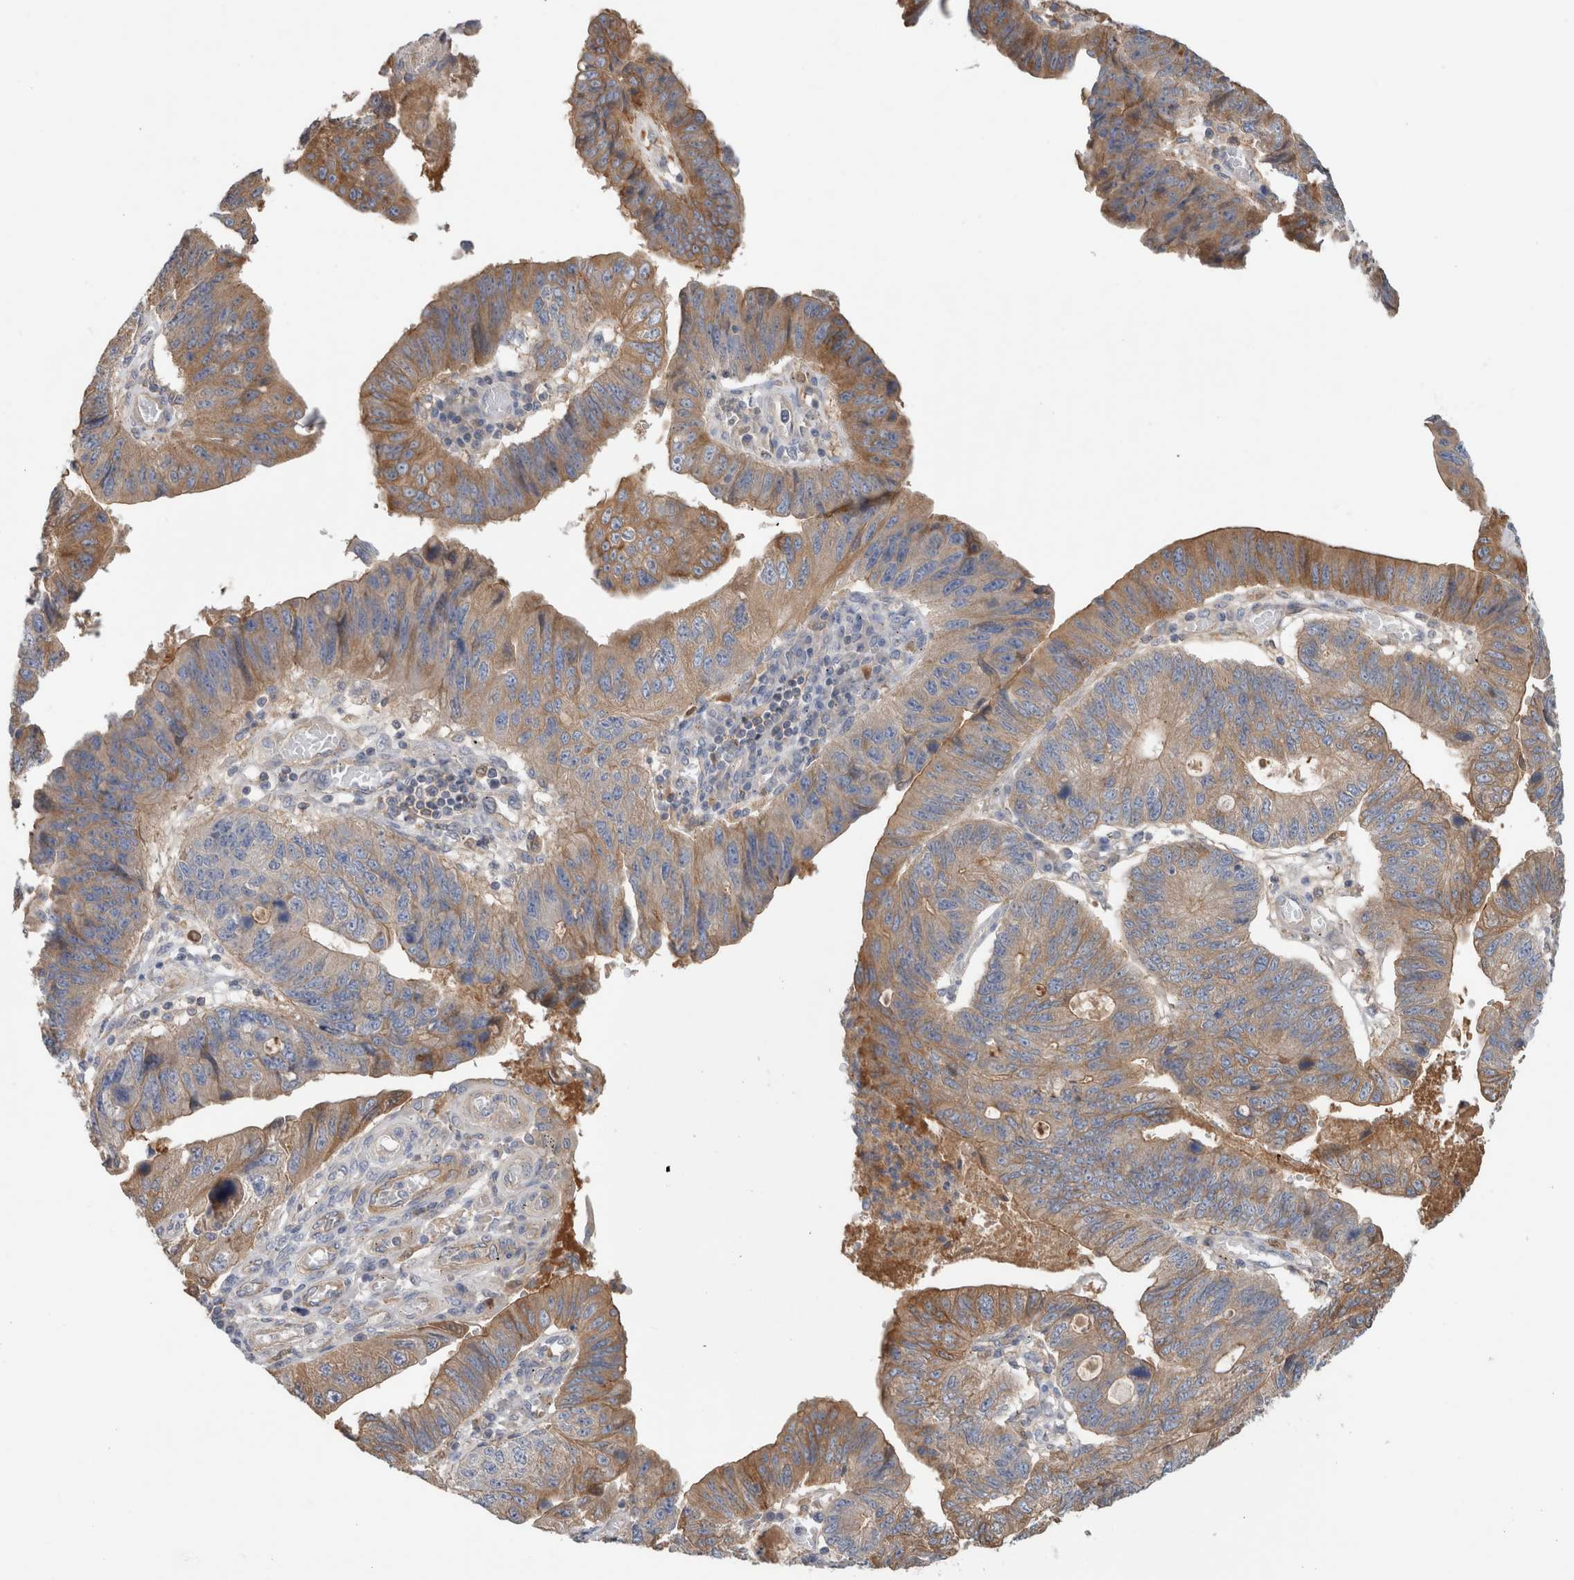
{"staining": {"intensity": "moderate", "quantity": "25%-75%", "location": "cytoplasmic/membranous"}, "tissue": "stomach cancer", "cell_type": "Tumor cells", "image_type": "cancer", "snomed": [{"axis": "morphology", "description": "Adenocarcinoma, NOS"}, {"axis": "topography", "description": "Stomach"}], "caption": "Immunohistochemical staining of human stomach cancer (adenocarcinoma) demonstrates medium levels of moderate cytoplasmic/membranous staining in approximately 25%-75% of tumor cells. Using DAB (3,3'-diaminobenzidine) (brown) and hematoxylin (blue) stains, captured at high magnification using brightfield microscopy.", "gene": "CFI", "patient": {"sex": "male", "age": 59}}